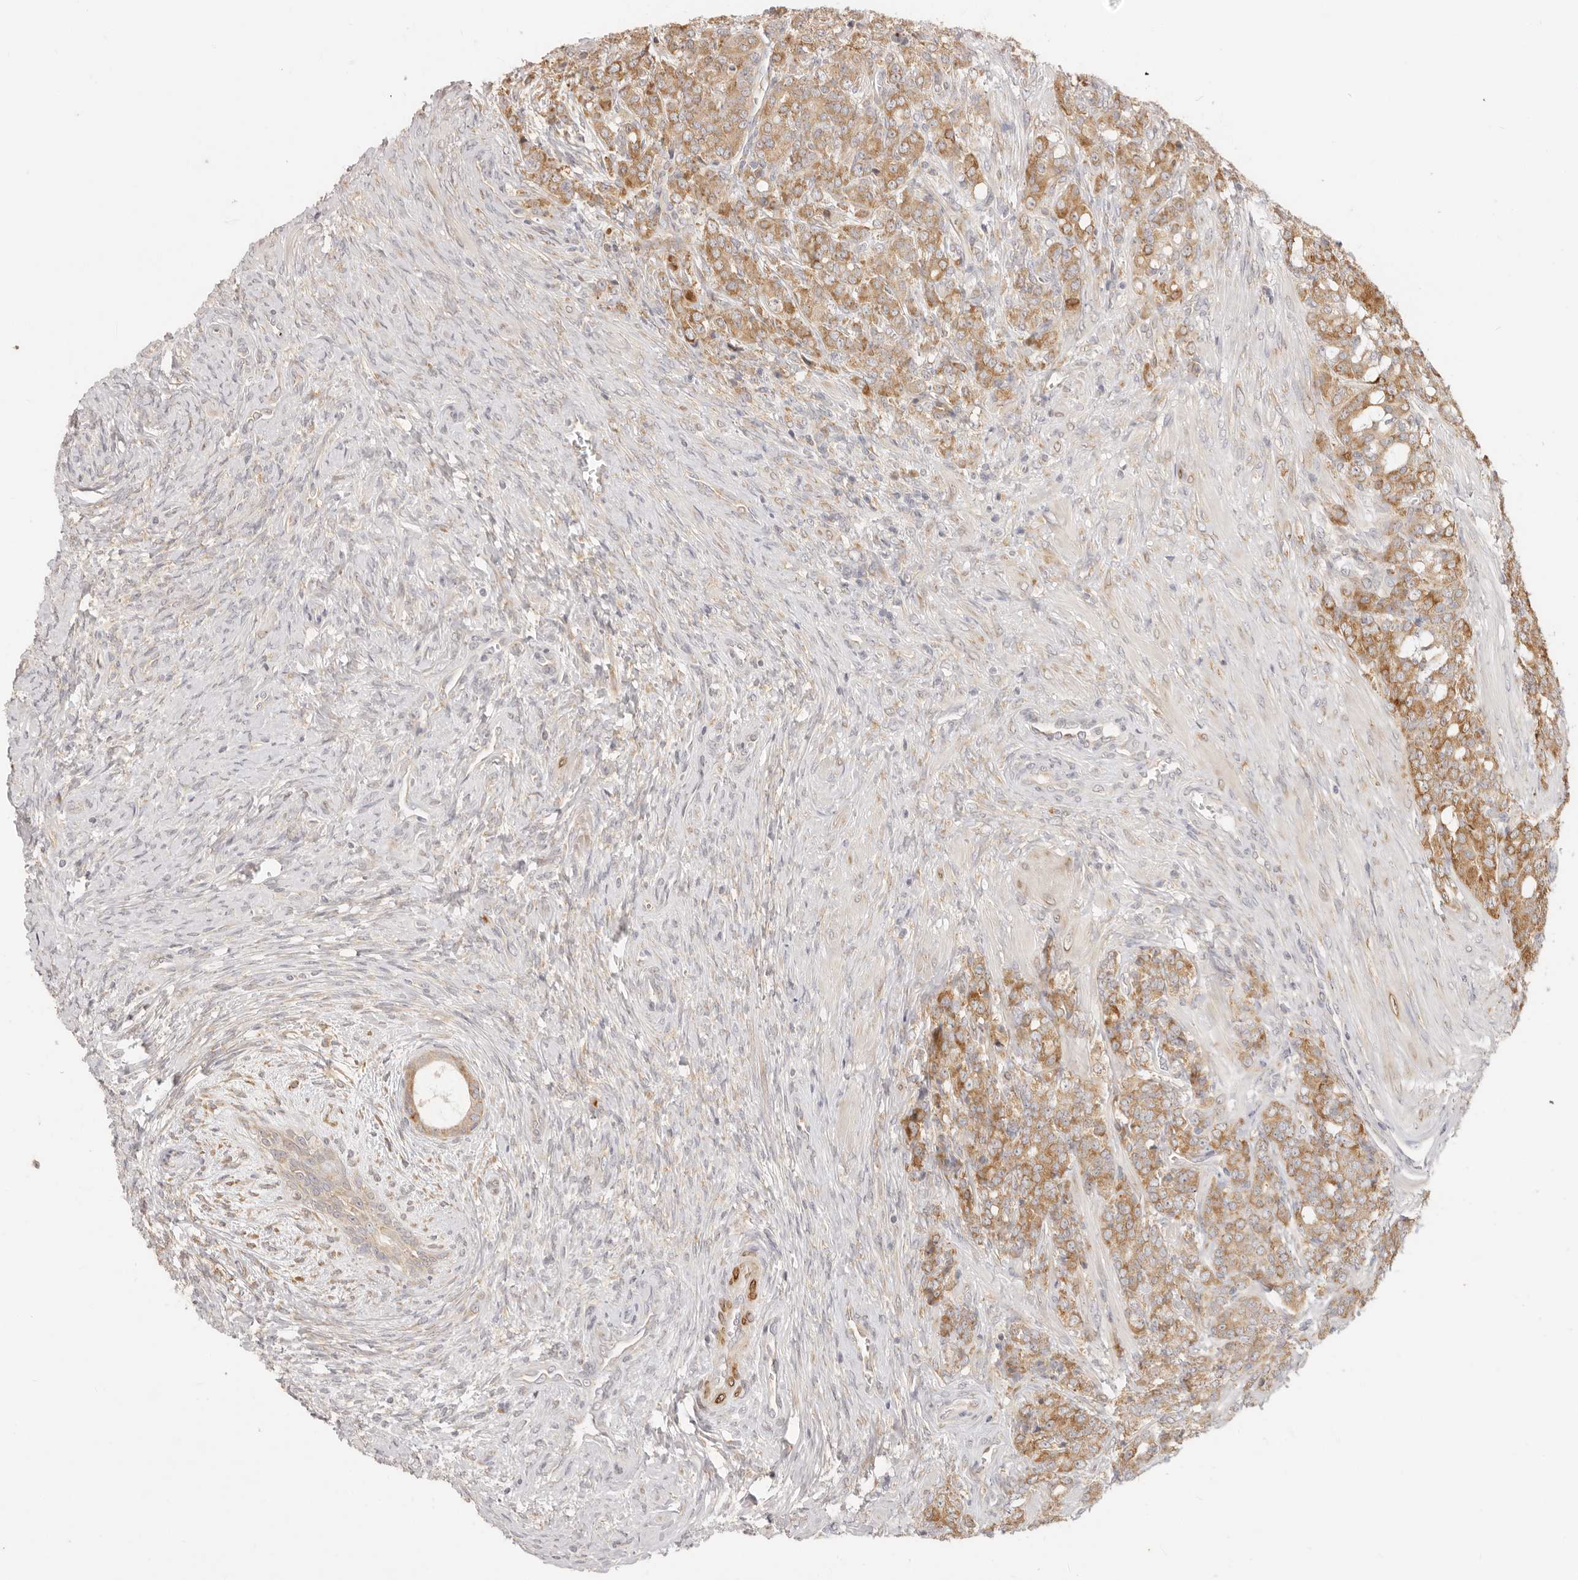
{"staining": {"intensity": "moderate", "quantity": ">75%", "location": "cytoplasmic/membranous"}, "tissue": "prostate cancer", "cell_type": "Tumor cells", "image_type": "cancer", "snomed": [{"axis": "morphology", "description": "Adenocarcinoma, High grade"}, {"axis": "topography", "description": "Prostate"}], "caption": "Immunohistochemistry (IHC) photomicrograph of neoplastic tissue: adenocarcinoma (high-grade) (prostate) stained using immunohistochemistry demonstrates medium levels of moderate protein expression localized specifically in the cytoplasmic/membranous of tumor cells, appearing as a cytoplasmic/membranous brown color.", "gene": "PABPC4", "patient": {"sex": "male", "age": 62}}